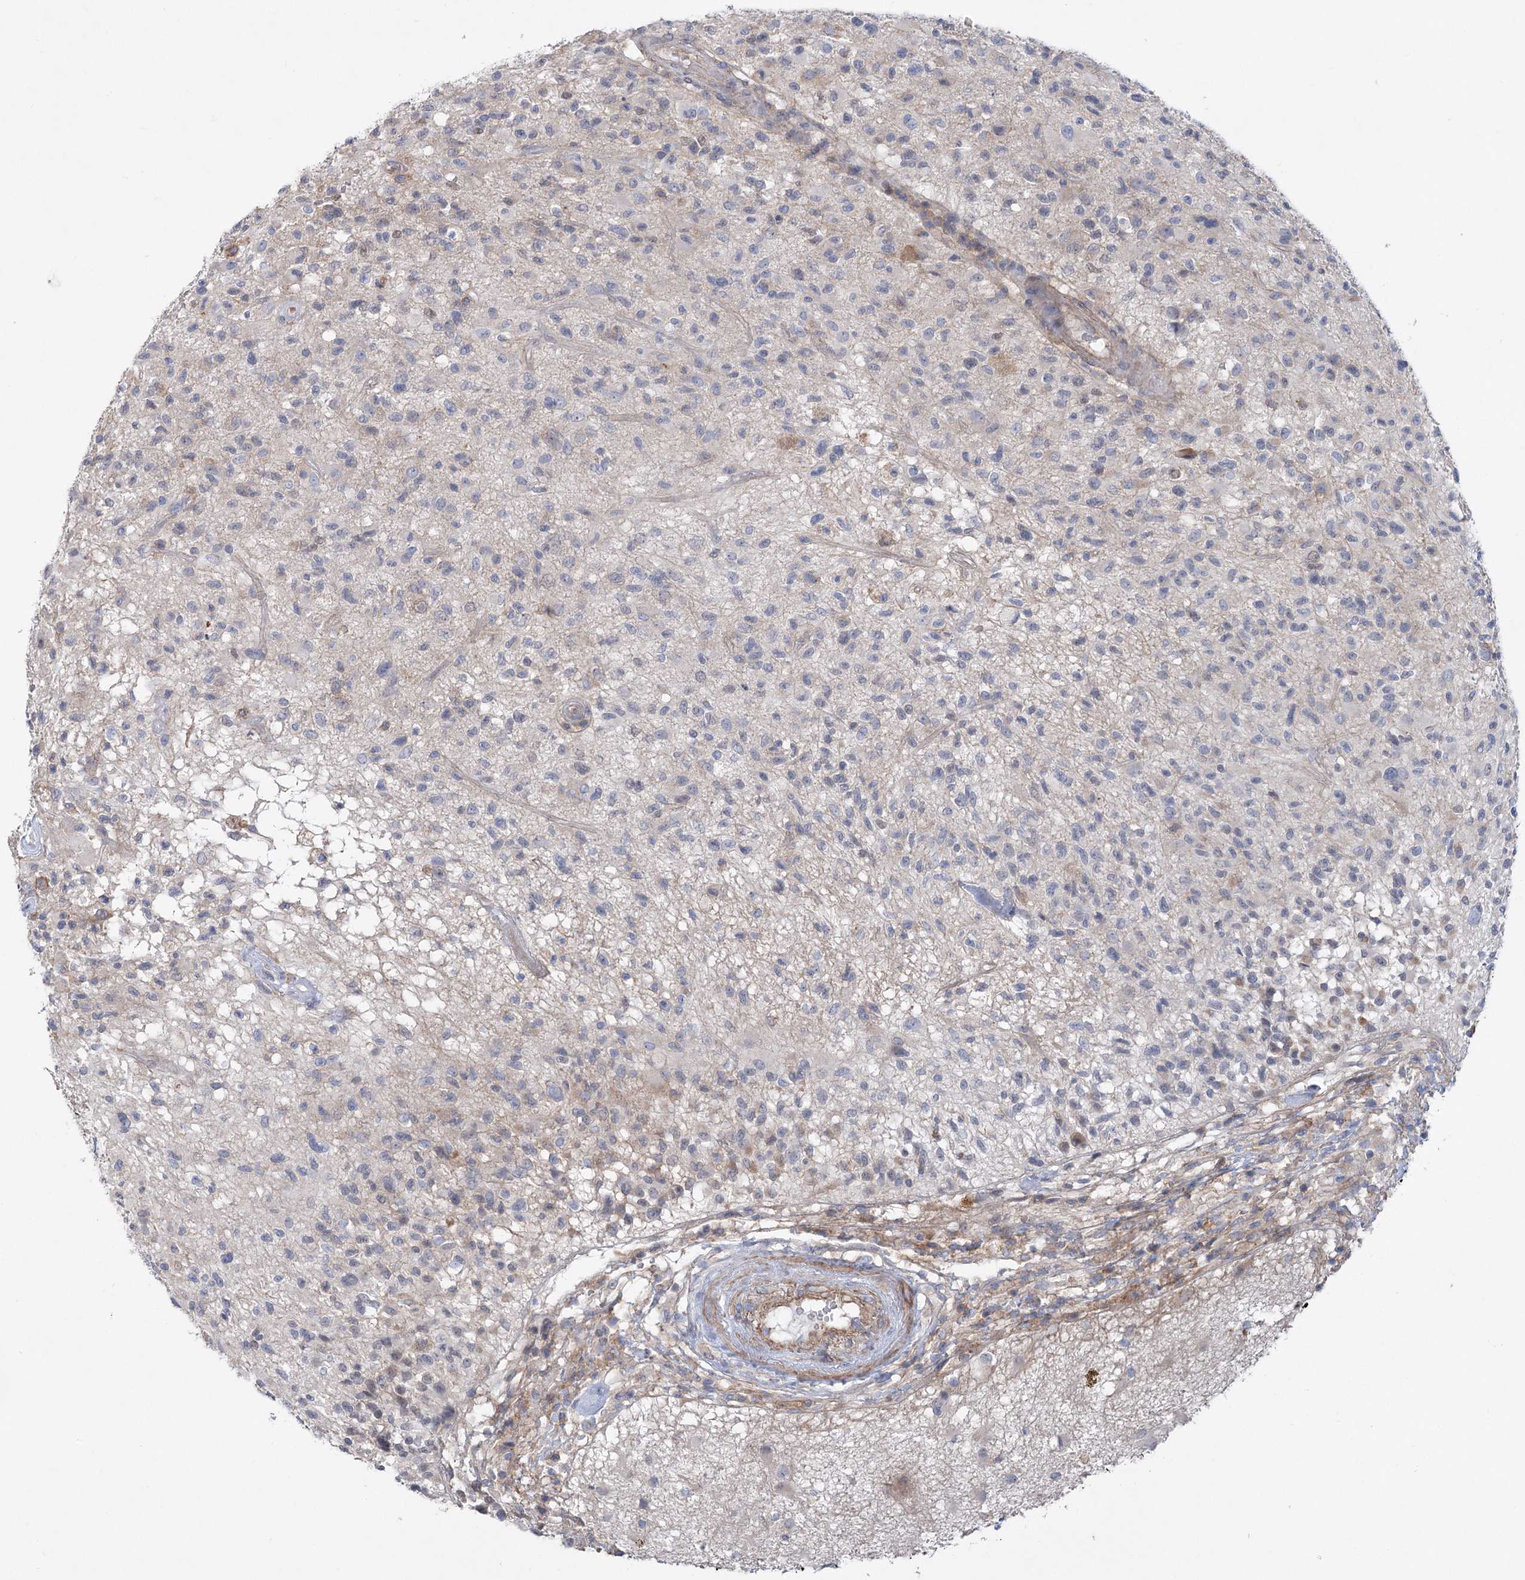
{"staining": {"intensity": "weak", "quantity": "<25%", "location": "cytoplasmic/membranous"}, "tissue": "glioma", "cell_type": "Tumor cells", "image_type": "cancer", "snomed": [{"axis": "morphology", "description": "Glioma, malignant, High grade"}, {"axis": "morphology", "description": "Glioblastoma, NOS"}, {"axis": "topography", "description": "Brain"}], "caption": "Tumor cells are negative for brown protein staining in high-grade glioma (malignant). Brightfield microscopy of immunohistochemistry stained with DAB (brown) and hematoxylin (blue), captured at high magnification.", "gene": "LARP1B", "patient": {"sex": "male", "age": 60}}